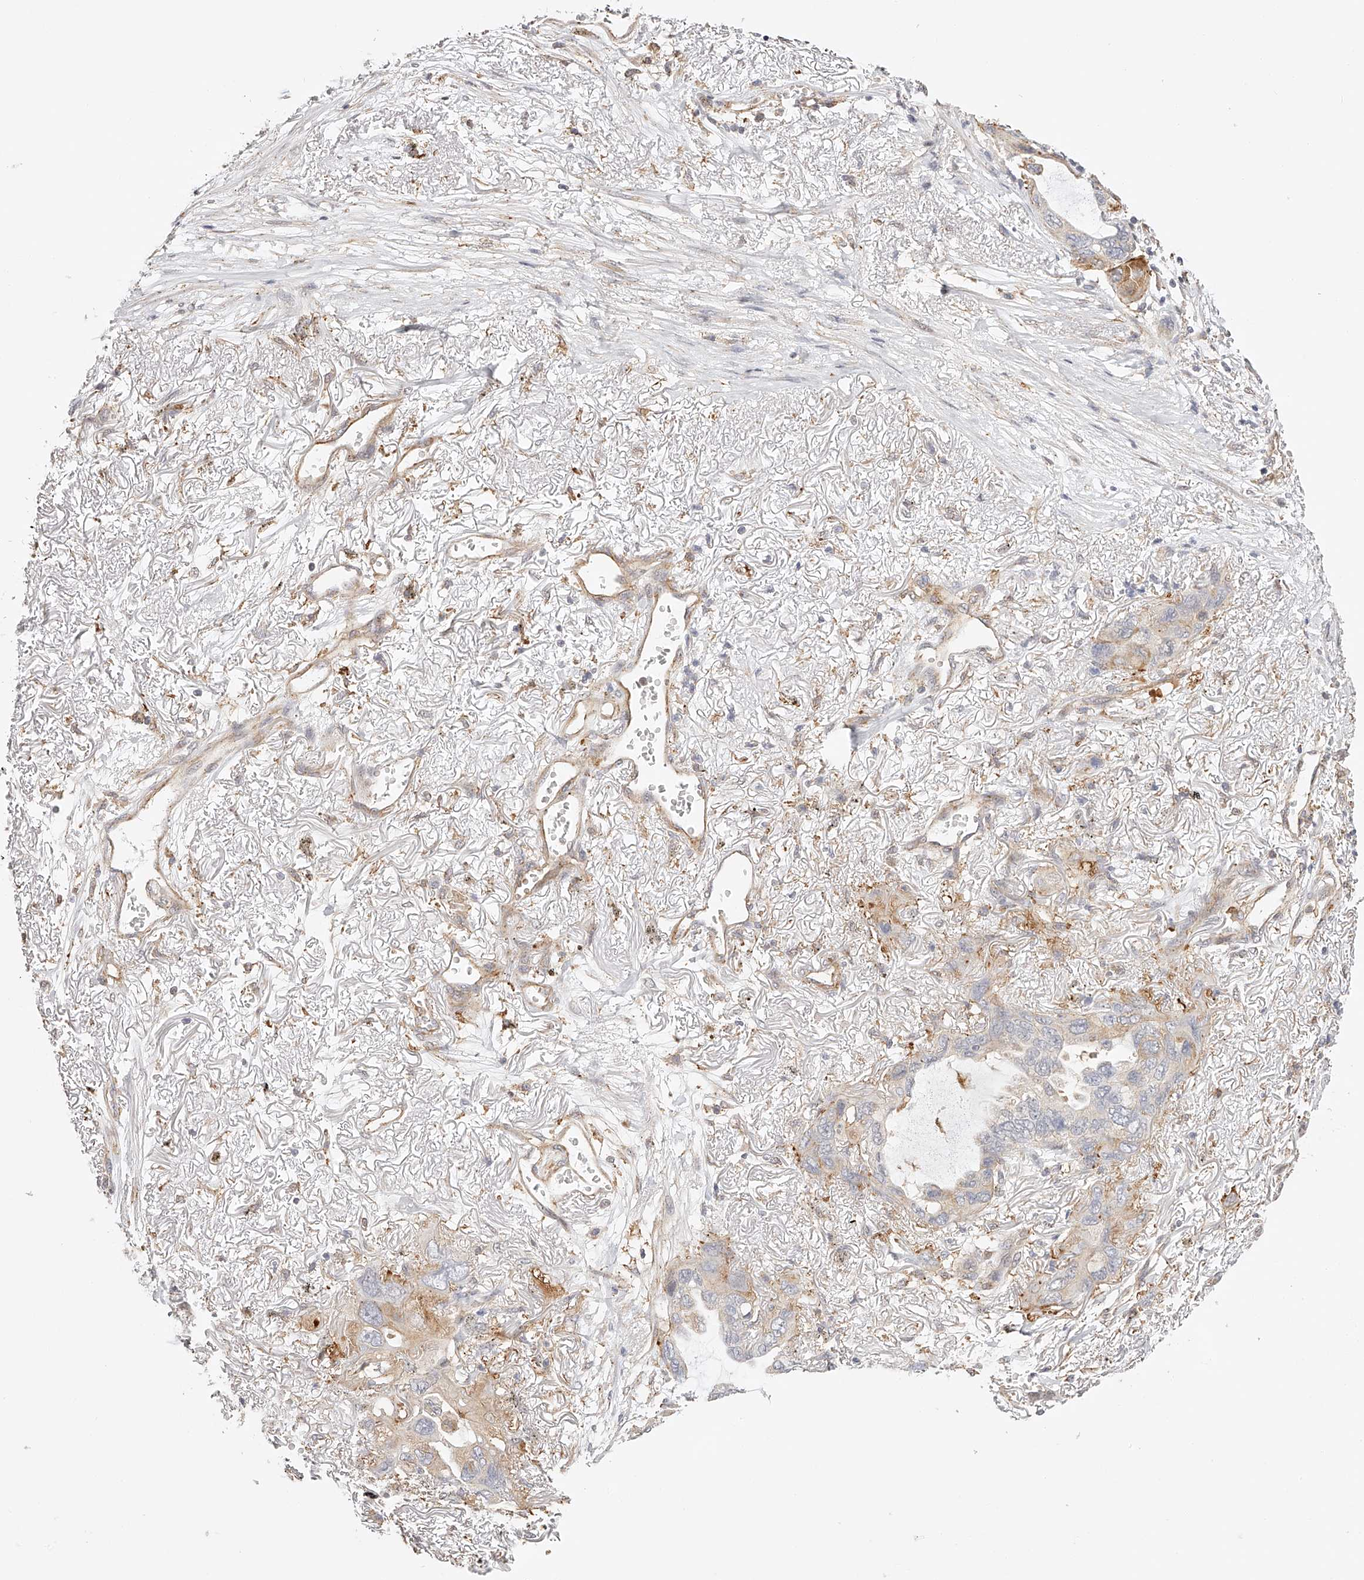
{"staining": {"intensity": "weak", "quantity": "<25%", "location": "cytoplasmic/membranous"}, "tissue": "lung cancer", "cell_type": "Tumor cells", "image_type": "cancer", "snomed": [{"axis": "morphology", "description": "Squamous cell carcinoma, NOS"}, {"axis": "topography", "description": "Lung"}], "caption": "The IHC histopathology image has no significant positivity in tumor cells of lung cancer (squamous cell carcinoma) tissue.", "gene": "SYNC", "patient": {"sex": "female", "age": 73}}